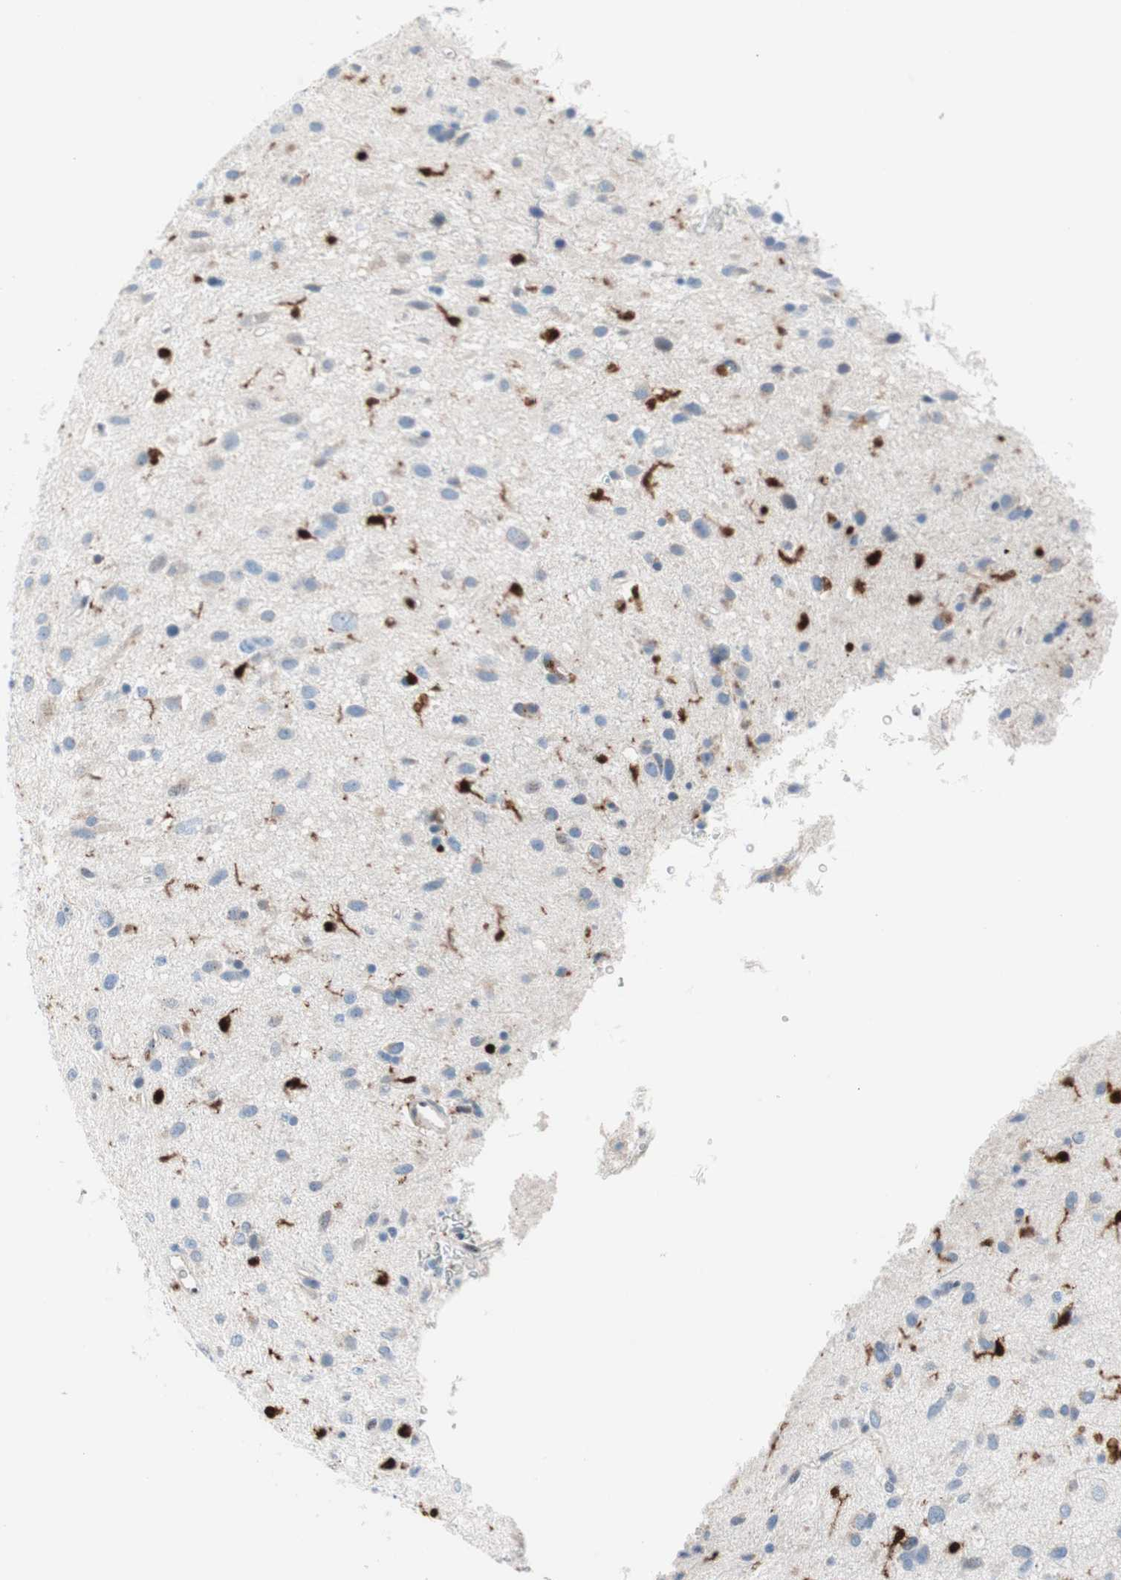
{"staining": {"intensity": "negative", "quantity": "none", "location": "none"}, "tissue": "glioma", "cell_type": "Tumor cells", "image_type": "cancer", "snomed": [{"axis": "morphology", "description": "Glioma, malignant, Low grade"}, {"axis": "topography", "description": "Brain"}], "caption": "Tumor cells are negative for brown protein staining in glioma.", "gene": "RGS10", "patient": {"sex": "male", "age": 77}}